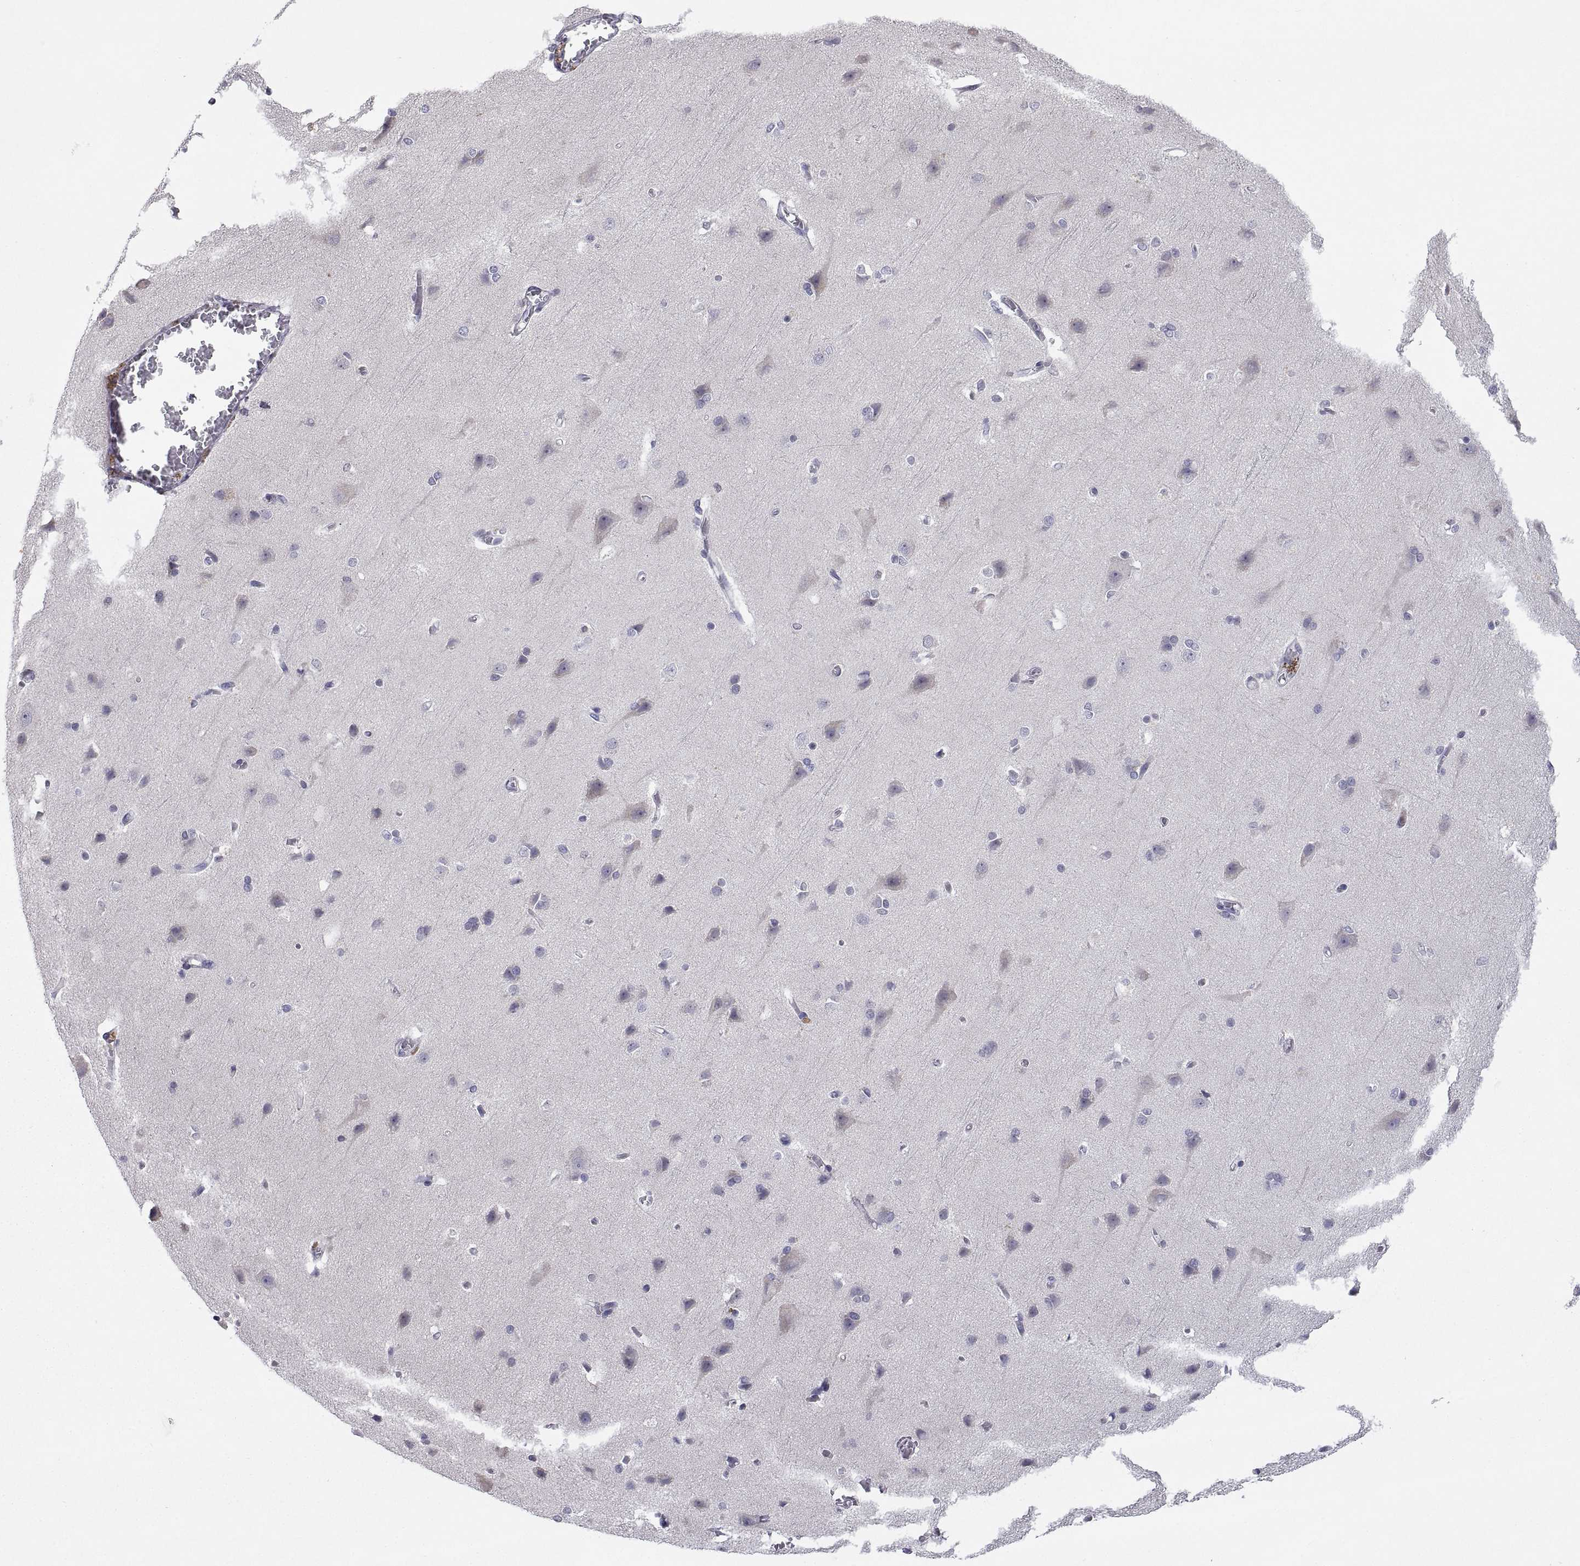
{"staining": {"intensity": "negative", "quantity": "none", "location": "none"}, "tissue": "cerebral cortex", "cell_type": "Endothelial cells", "image_type": "normal", "snomed": [{"axis": "morphology", "description": "Normal tissue, NOS"}, {"axis": "topography", "description": "Cerebral cortex"}], "caption": "IHC of benign human cerebral cortex reveals no expression in endothelial cells.", "gene": "DOK3", "patient": {"sex": "male", "age": 37}}